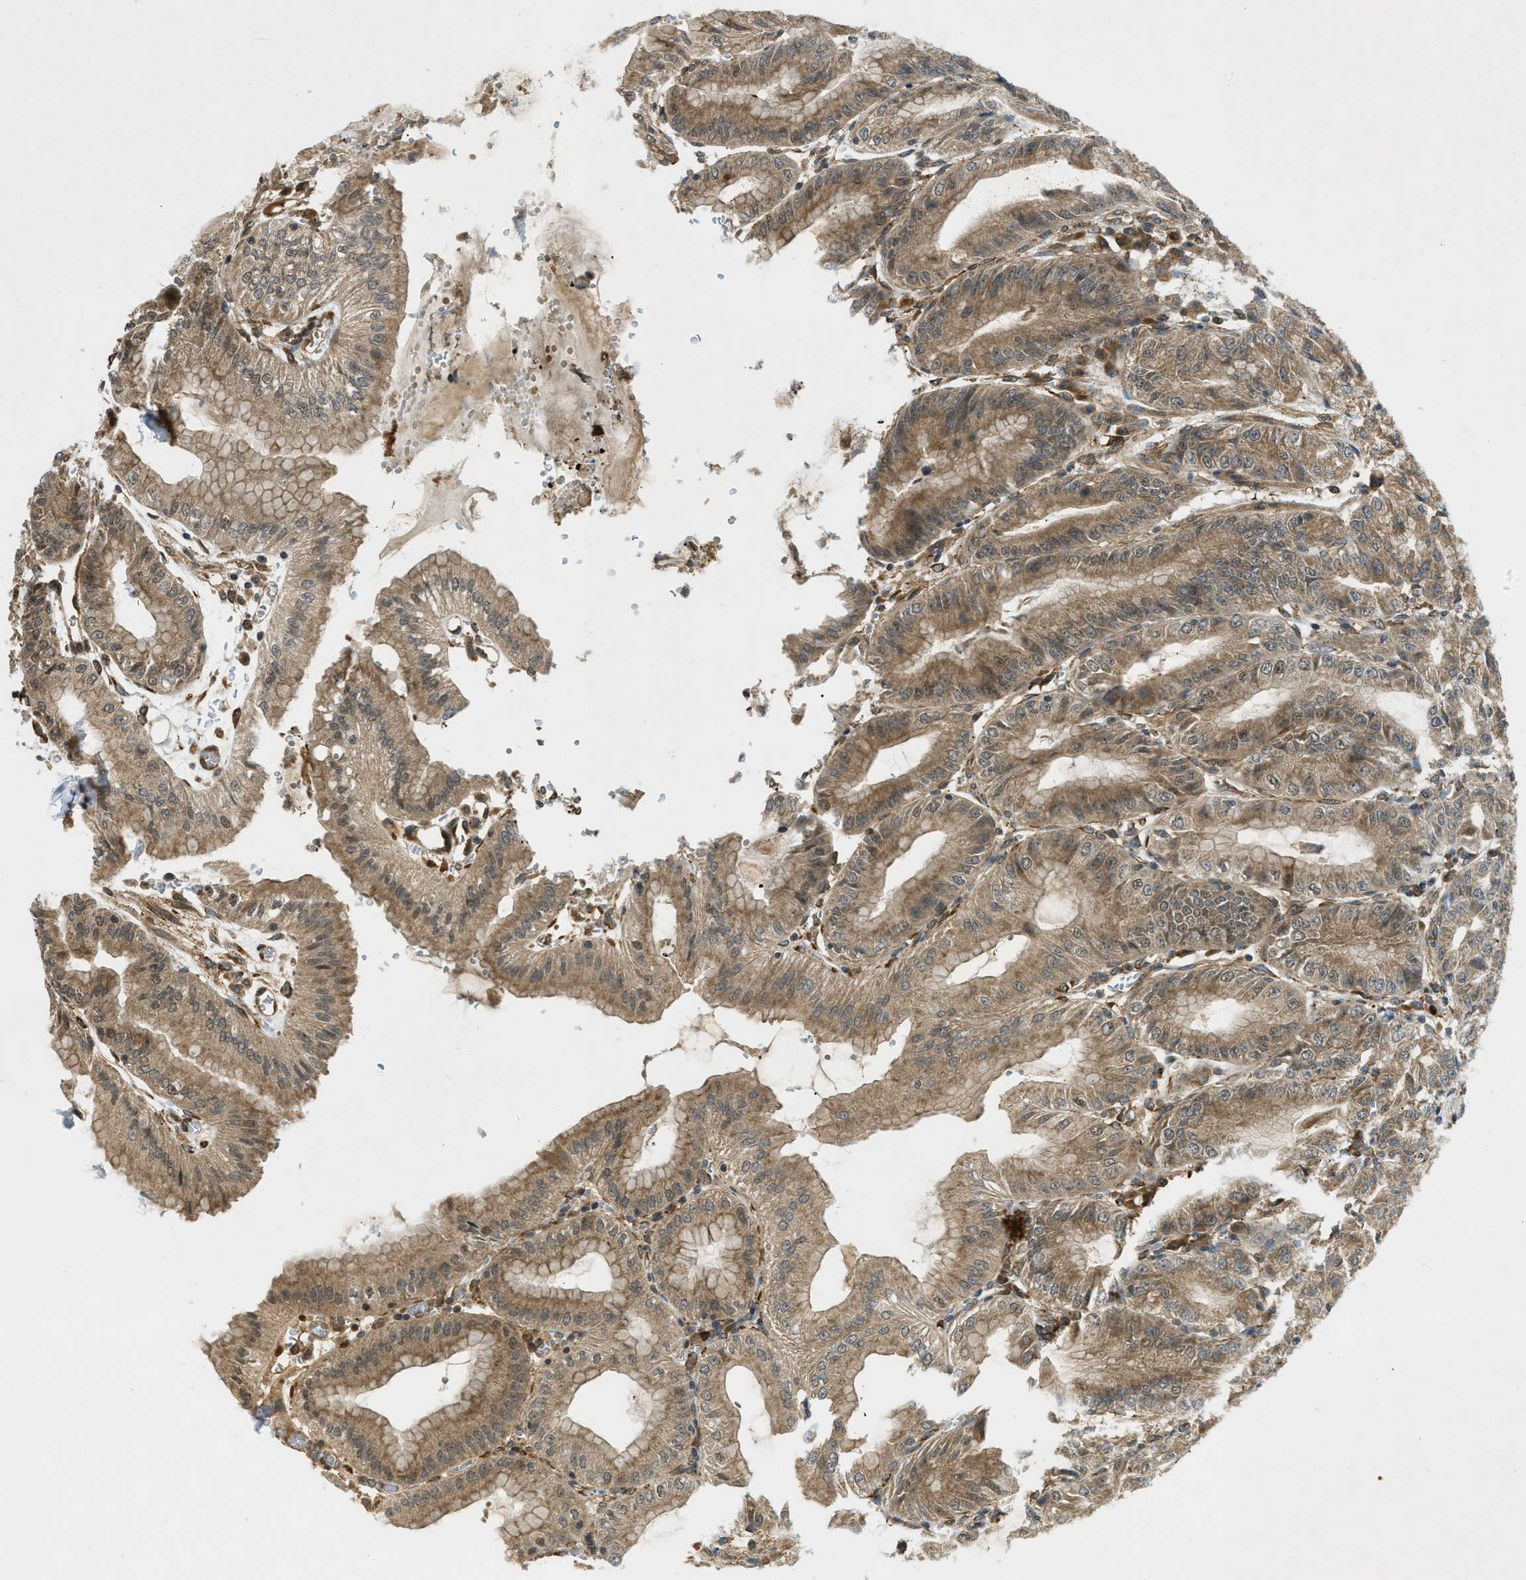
{"staining": {"intensity": "strong", "quantity": ">75%", "location": "cytoplasmic/membranous,nuclear"}, "tissue": "stomach", "cell_type": "Glandular cells", "image_type": "normal", "snomed": [{"axis": "morphology", "description": "Normal tissue, NOS"}, {"axis": "topography", "description": "Stomach, lower"}], "caption": "Protein expression analysis of benign human stomach reveals strong cytoplasmic/membranous,nuclear expression in approximately >75% of glandular cells. (brown staining indicates protein expression, while blue staining denotes nuclei).", "gene": "EIF2AK3", "patient": {"sex": "male", "age": 71}}